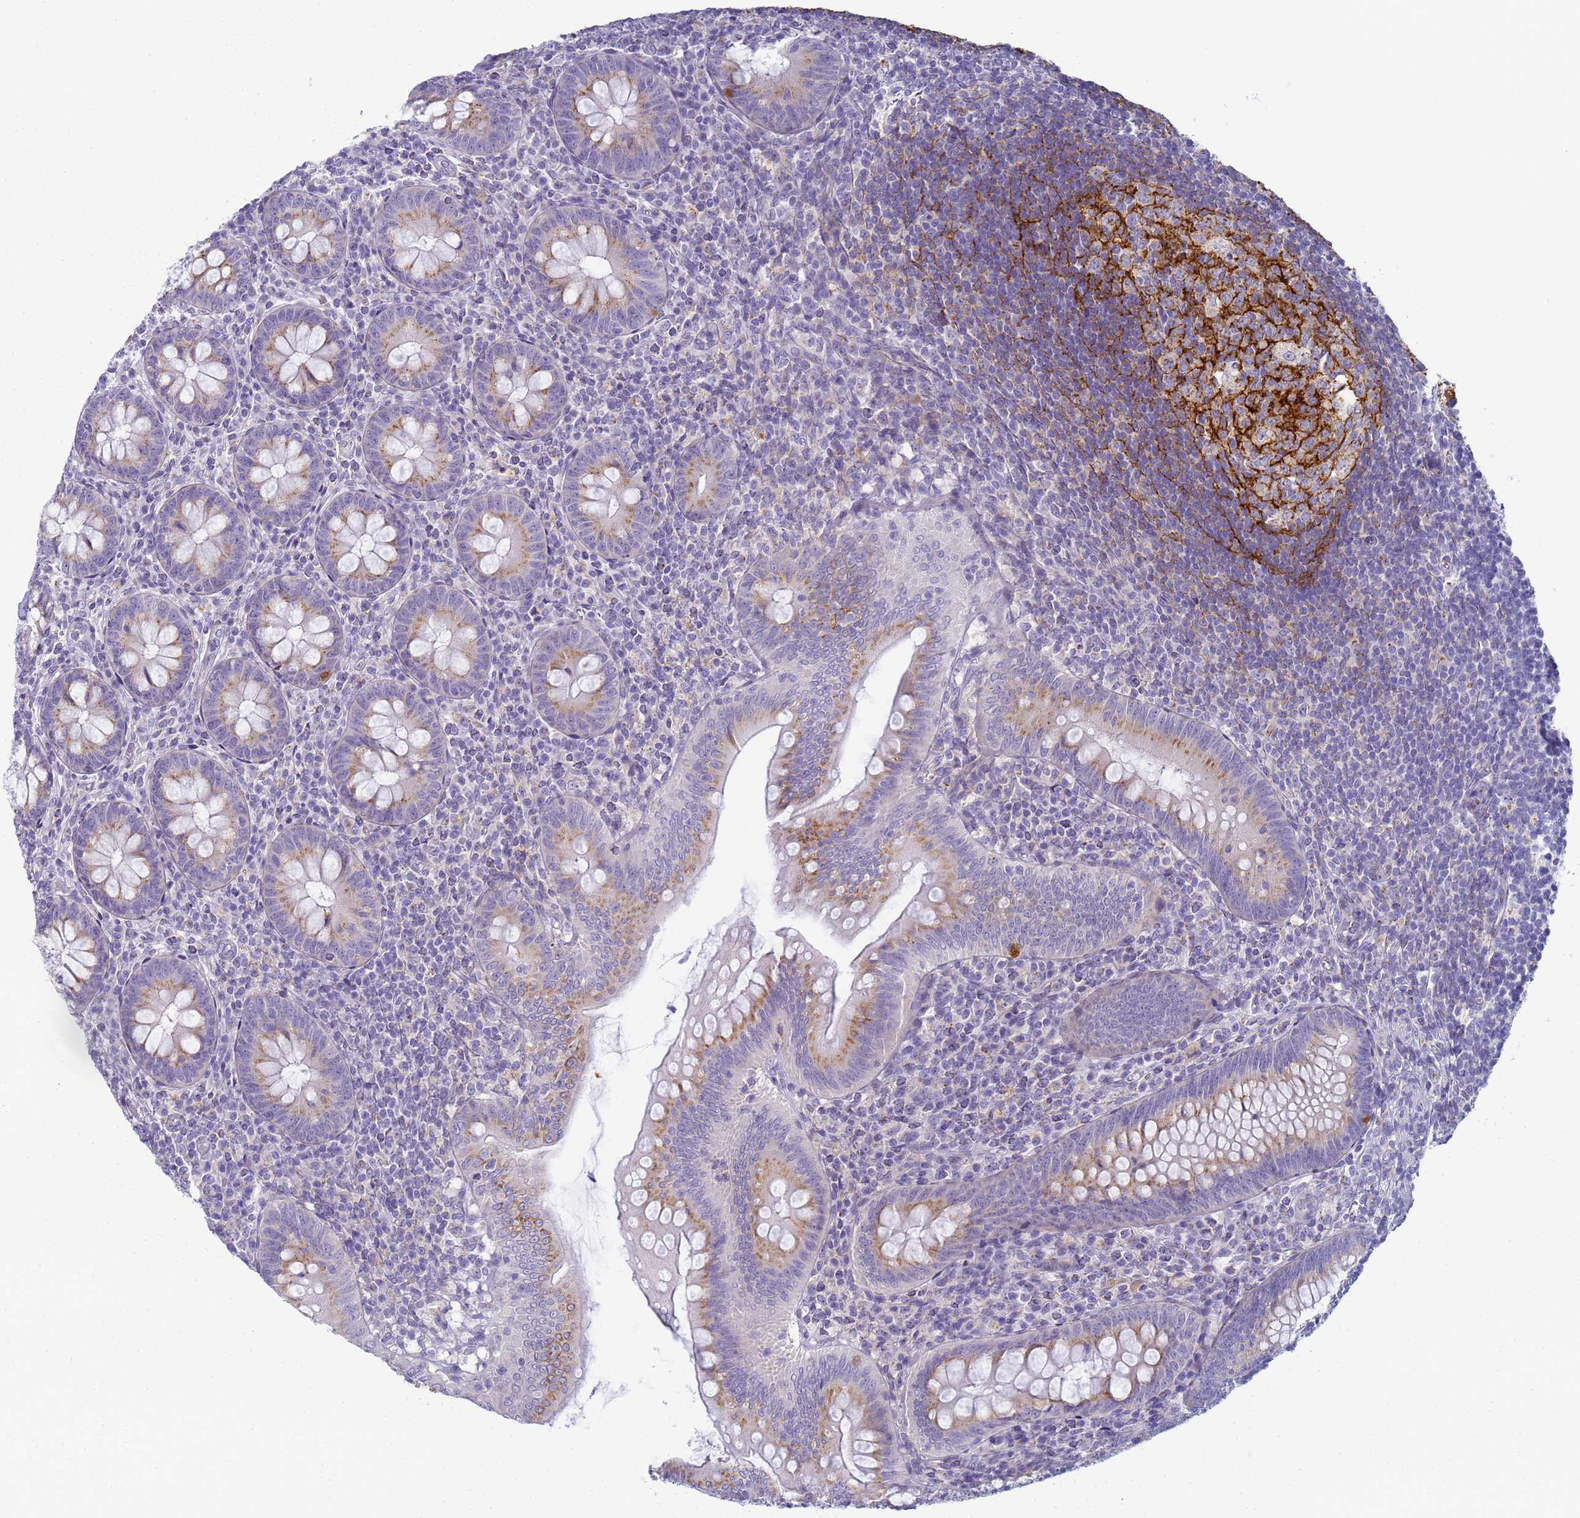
{"staining": {"intensity": "moderate", "quantity": ">75%", "location": "cytoplasmic/membranous"}, "tissue": "appendix", "cell_type": "Glandular cells", "image_type": "normal", "snomed": [{"axis": "morphology", "description": "Normal tissue, NOS"}, {"axis": "topography", "description": "Appendix"}], "caption": "Human appendix stained with a brown dye reveals moderate cytoplasmic/membranous positive staining in about >75% of glandular cells.", "gene": "CR1", "patient": {"sex": "male", "age": 14}}